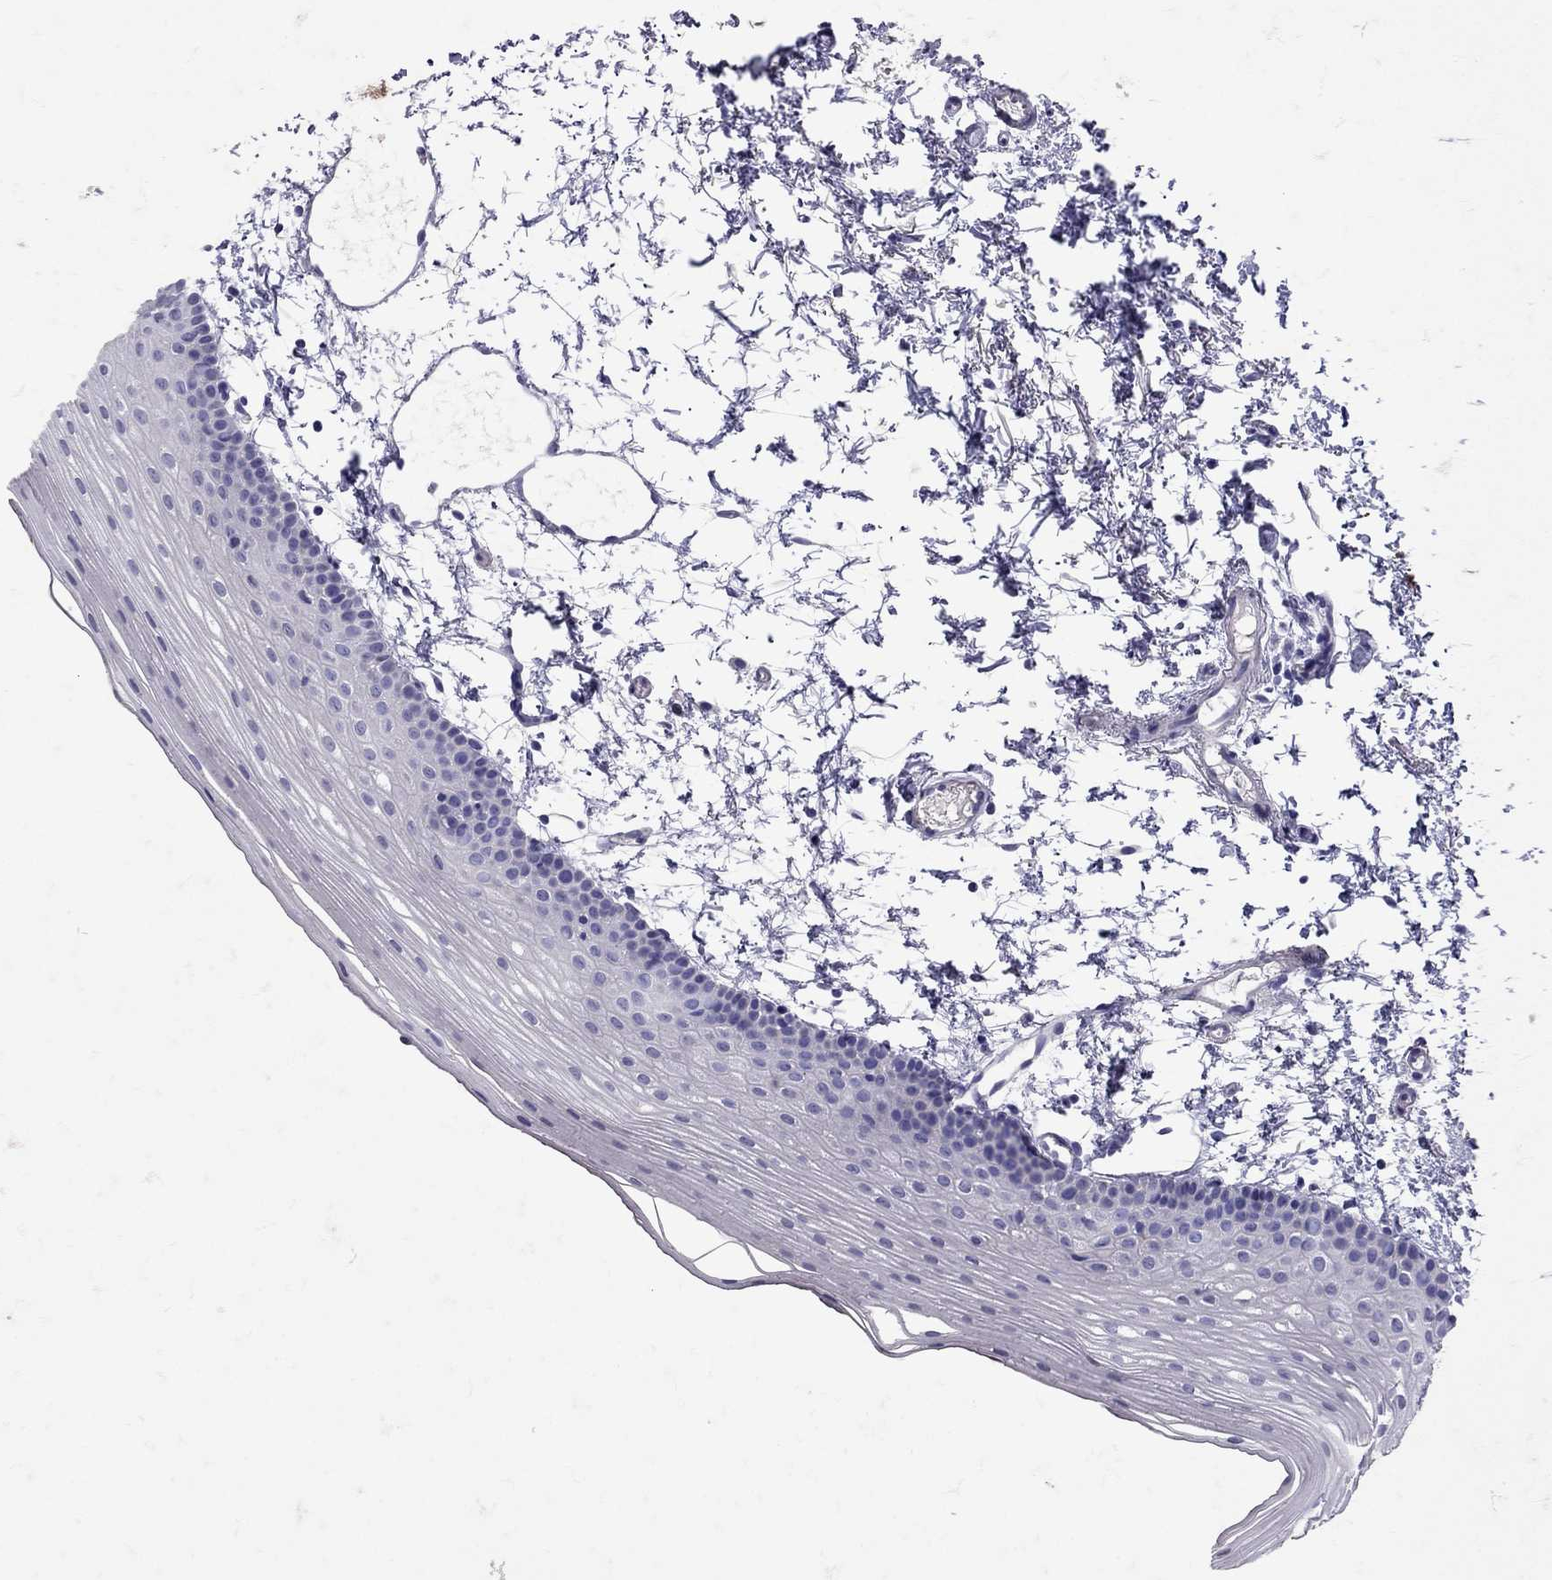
{"staining": {"intensity": "negative", "quantity": "none", "location": "none"}, "tissue": "oral mucosa", "cell_type": "Squamous epithelial cells", "image_type": "normal", "snomed": [{"axis": "morphology", "description": "Normal tissue, NOS"}, {"axis": "topography", "description": "Oral tissue"}], "caption": "Squamous epithelial cells show no significant protein staining in normal oral mucosa. The staining is performed using DAB (3,3'-diaminobenzidine) brown chromogen with nuclei counter-stained in using hematoxylin.", "gene": "SST", "patient": {"sex": "female", "age": 57}}